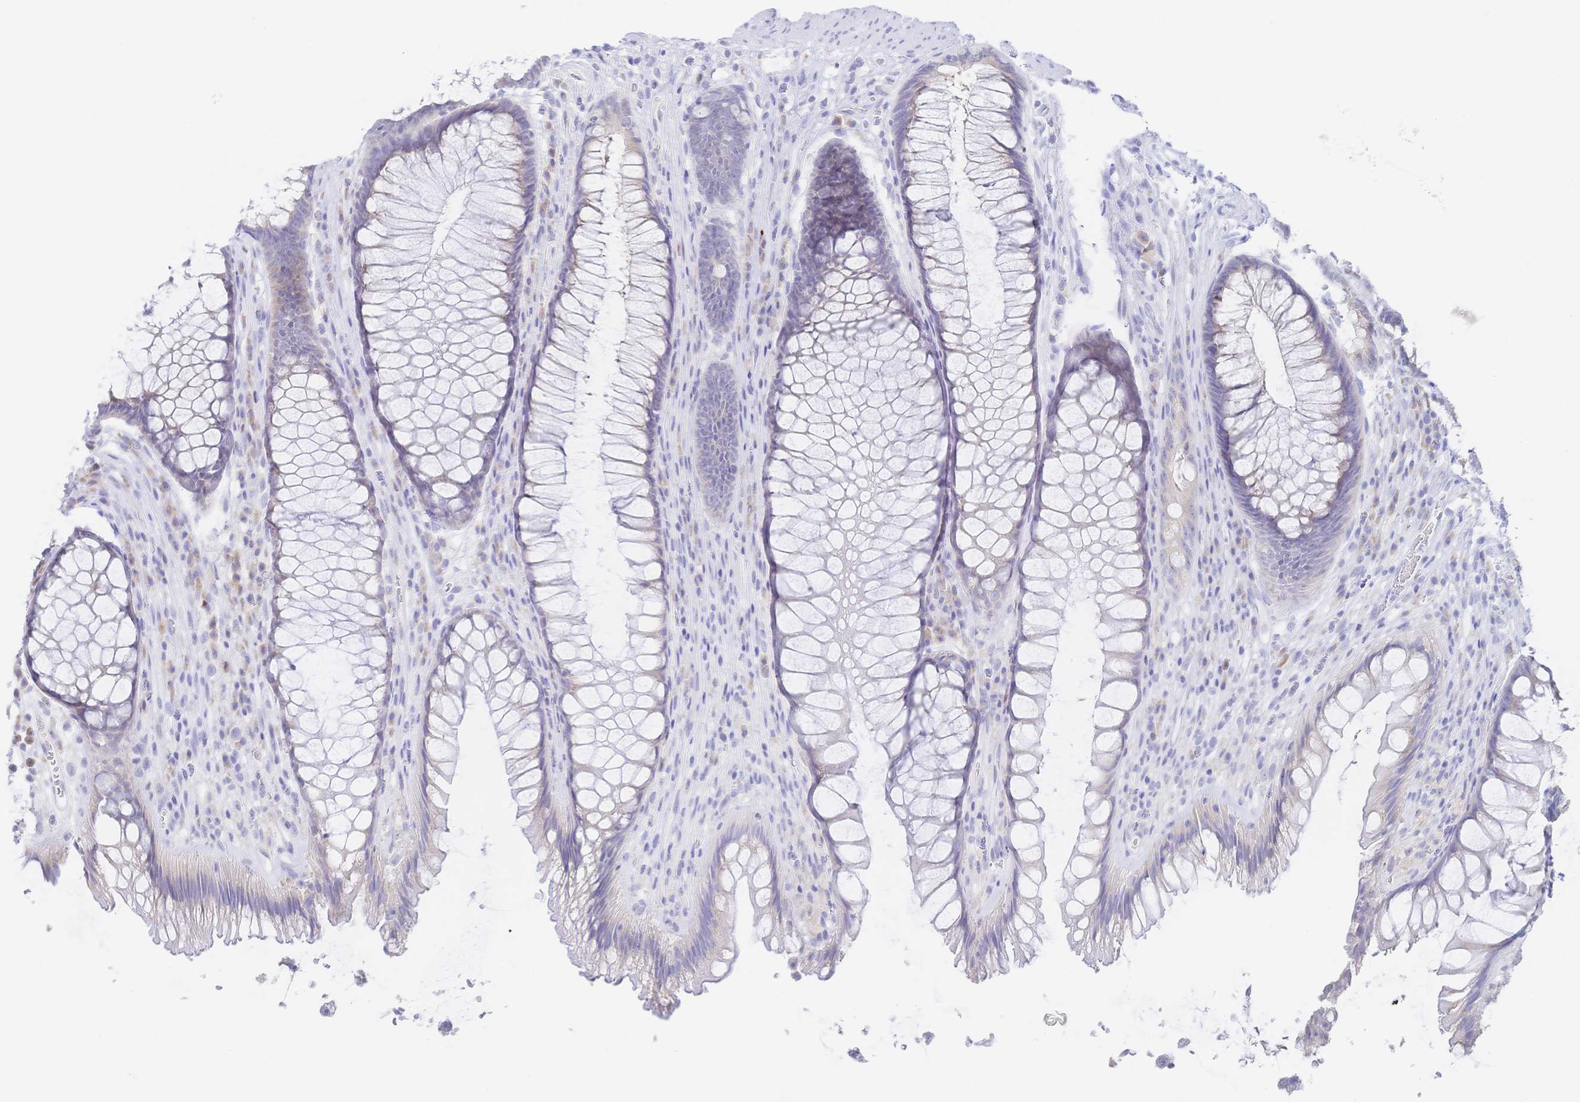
{"staining": {"intensity": "negative", "quantity": "none", "location": "none"}, "tissue": "rectum", "cell_type": "Glandular cells", "image_type": "normal", "snomed": [{"axis": "morphology", "description": "Normal tissue, NOS"}, {"axis": "topography", "description": "Rectum"}], "caption": "IHC image of benign human rectum stained for a protein (brown), which reveals no positivity in glandular cells. (Stains: DAB (3,3'-diaminobenzidine) immunohistochemistry with hematoxylin counter stain, Microscopy: brightfield microscopy at high magnification).", "gene": "SIAH3", "patient": {"sex": "male", "age": 53}}